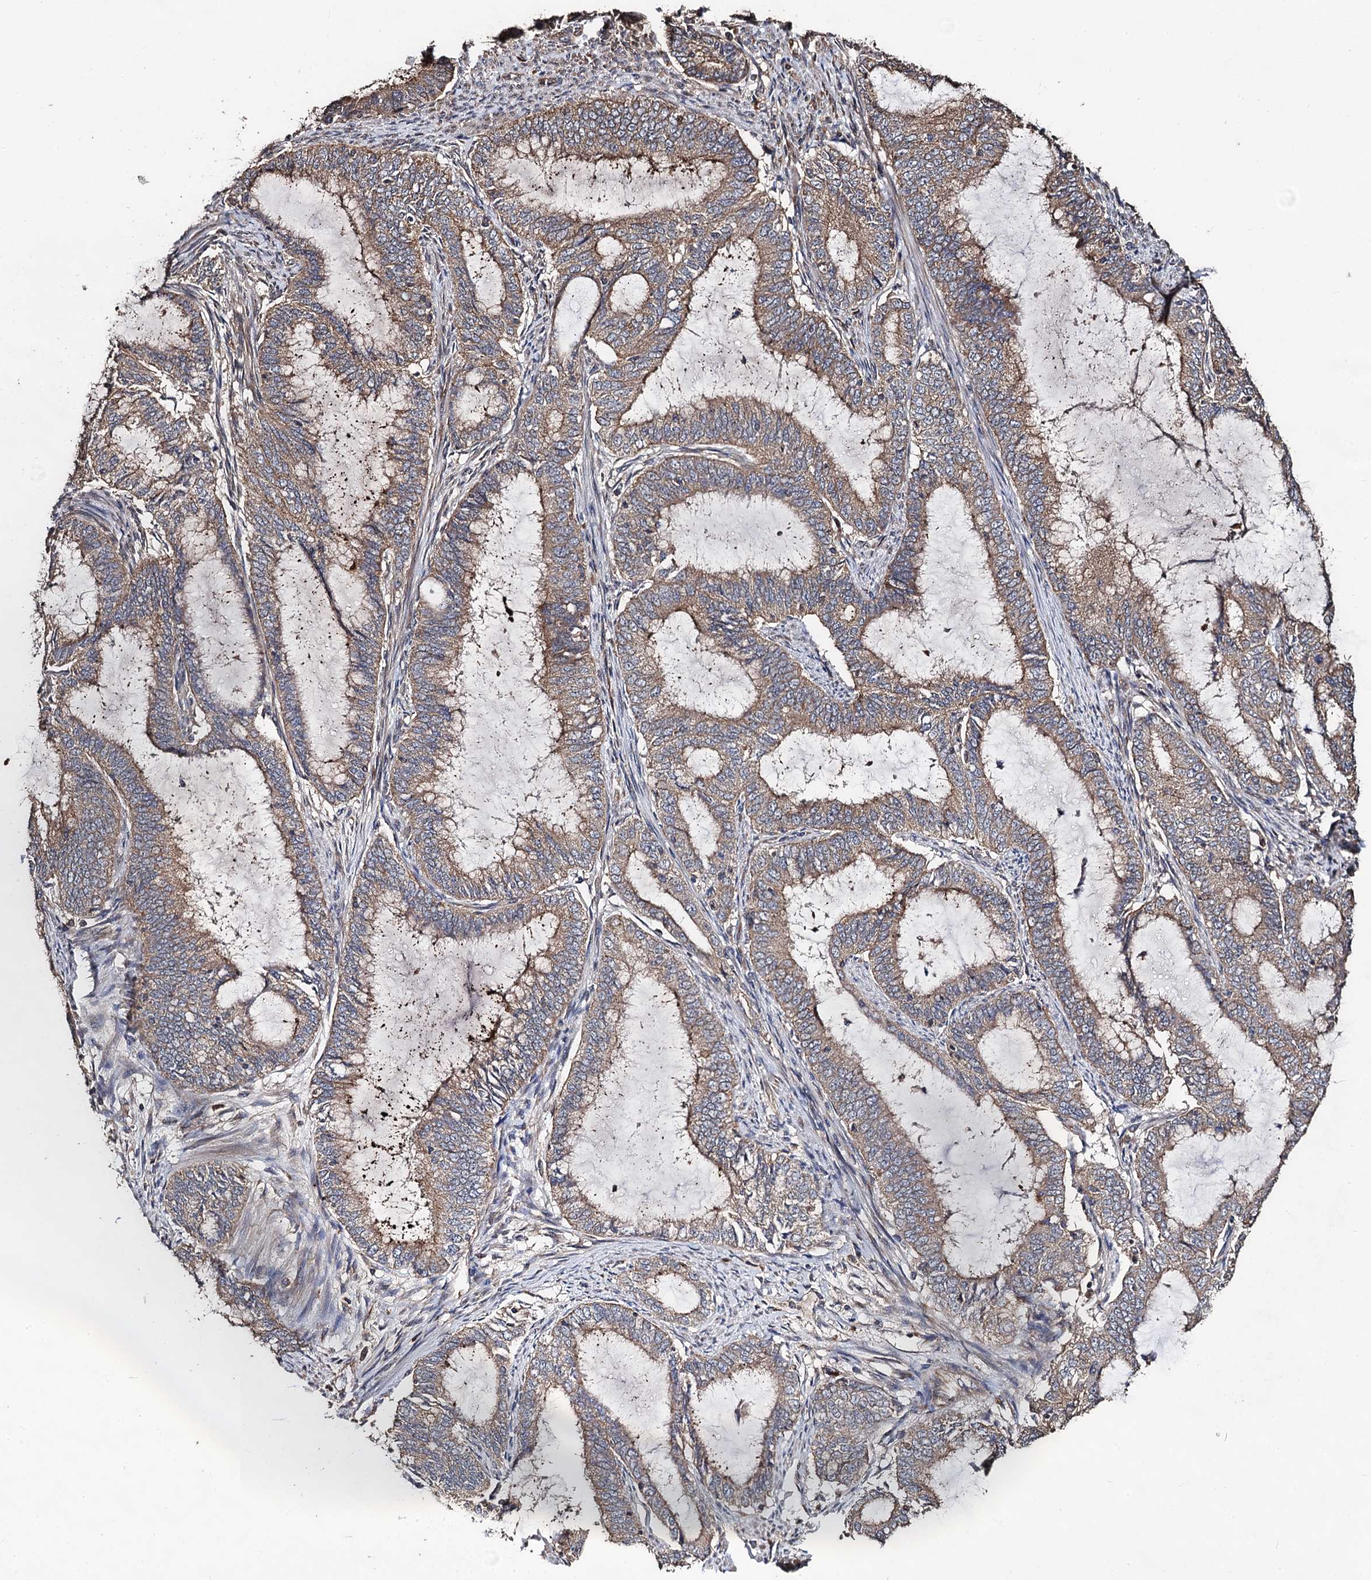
{"staining": {"intensity": "moderate", "quantity": ">75%", "location": "cytoplasmic/membranous"}, "tissue": "endometrial cancer", "cell_type": "Tumor cells", "image_type": "cancer", "snomed": [{"axis": "morphology", "description": "Adenocarcinoma, NOS"}, {"axis": "topography", "description": "Endometrium"}], "caption": "Adenocarcinoma (endometrial) stained with a brown dye displays moderate cytoplasmic/membranous positive positivity in about >75% of tumor cells.", "gene": "PPTC7", "patient": {"sex": "female", "age": 51}}